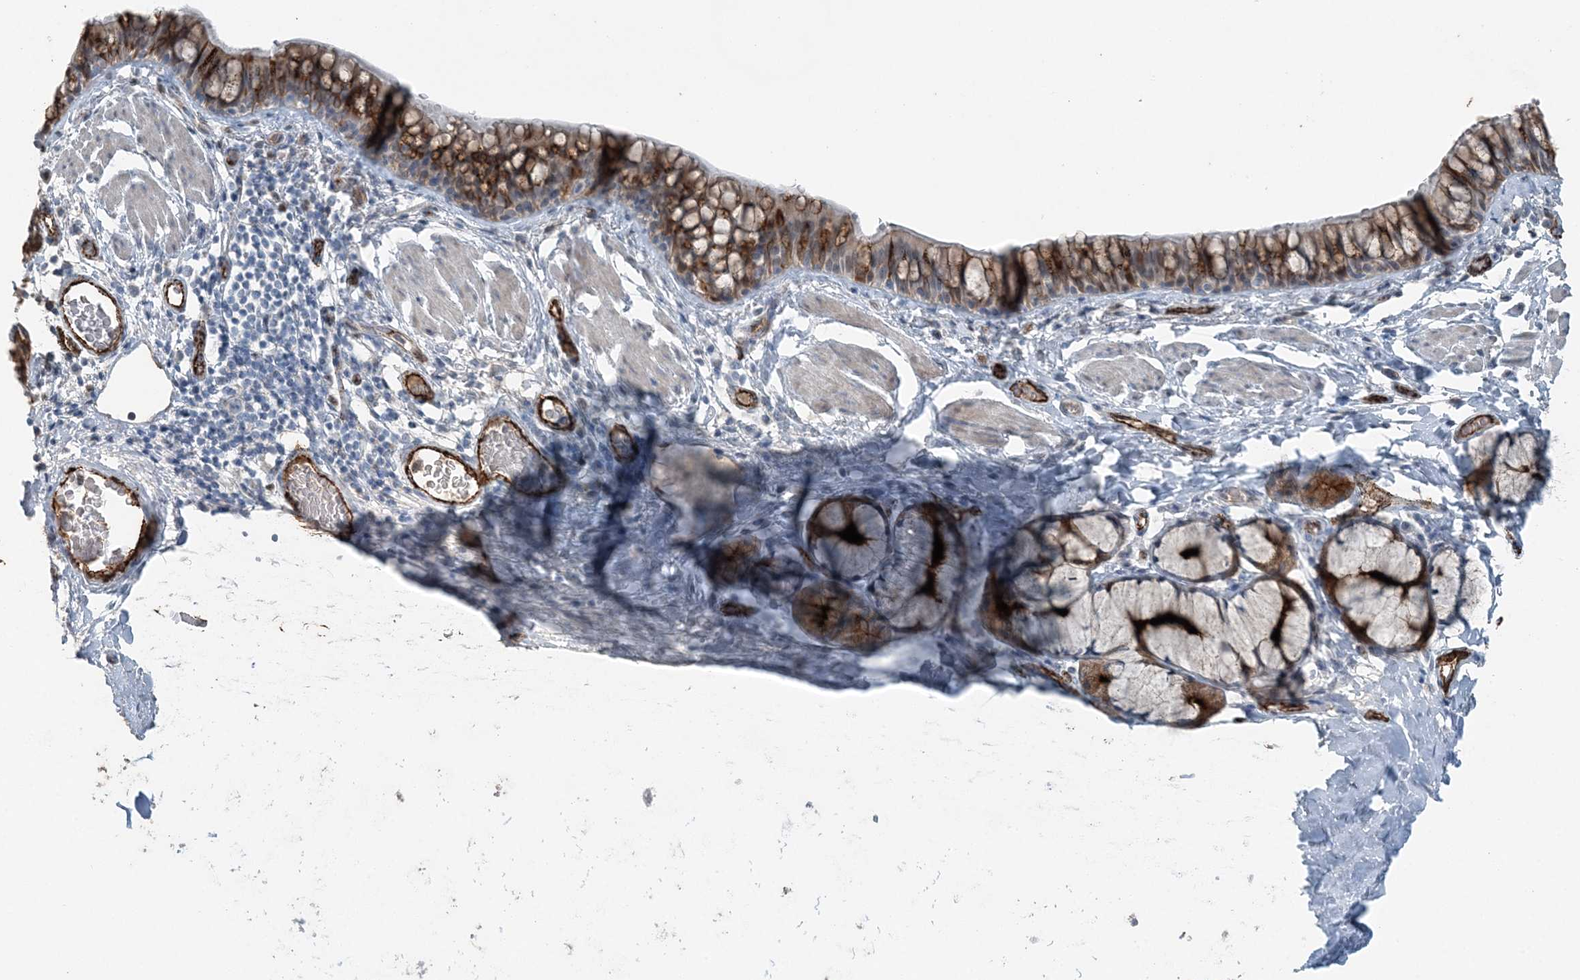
{"staining": {"intensity": "moderate", "quantity": ">75%", "location": "cytoplasmic/membranous"}, "tissue": "bronchus", "cell_type": "Respiratory epithelial cells", "image_type": "normal", "snomed": [{"axis": "morphology", "description": "Normal tissue, NOS"}, {"axis": "topography", "description": "Cartilage tissue"}, {"axis": "topography", "description": "Bronchus"}], "caption": "This is a micrograph of IHC staining of benign bronchus, which shows moderate positivity in the cytoplasmic/membranous of respiratory epithelial cells.", "gene": "ELOVL7", "patient": {"sex": "female", "age": 36}}